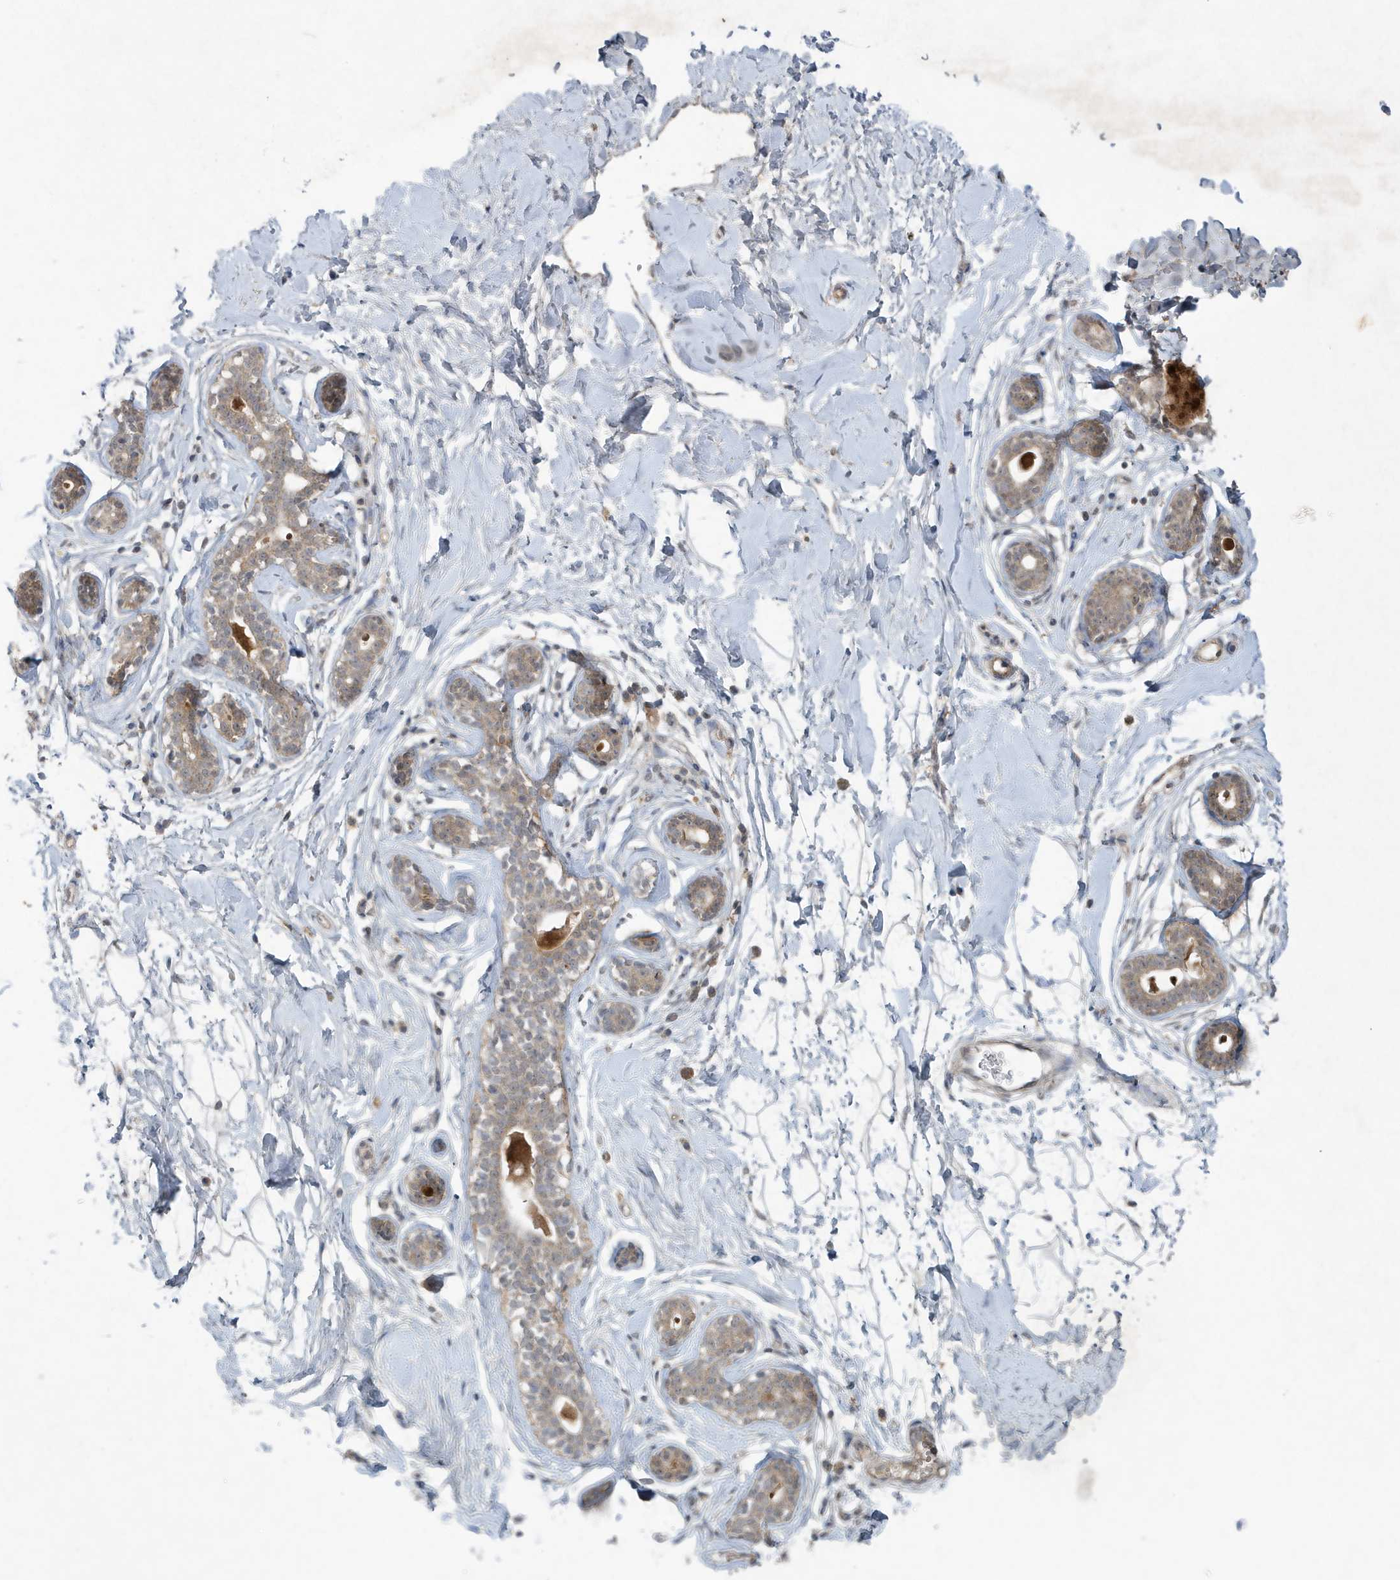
{"staining": {"intensity": "negative", "quantity": "none", "location": "none"}, "tissue": "breast", "cell_type": "Adipocytes", "image_type": "normal", "snomed": [{"axis": "morphology", "description": "Normal tissue, NOS"}, {"axis": "morphology", "description": "Adenoma, NOS"}, {"axis": "topography", "description": "Breast"}], "caption": "Immunohistochemistry (IHC) histopathology image of normal breast: human breast stained with DAB displays no significant protein expression in adipocytes. (DAB (3,3'-diaminobenzidine) IHC with hematoxylin counter stain).", "gene": "C1RL", "patient": {"sex": "female", "age": 23}}